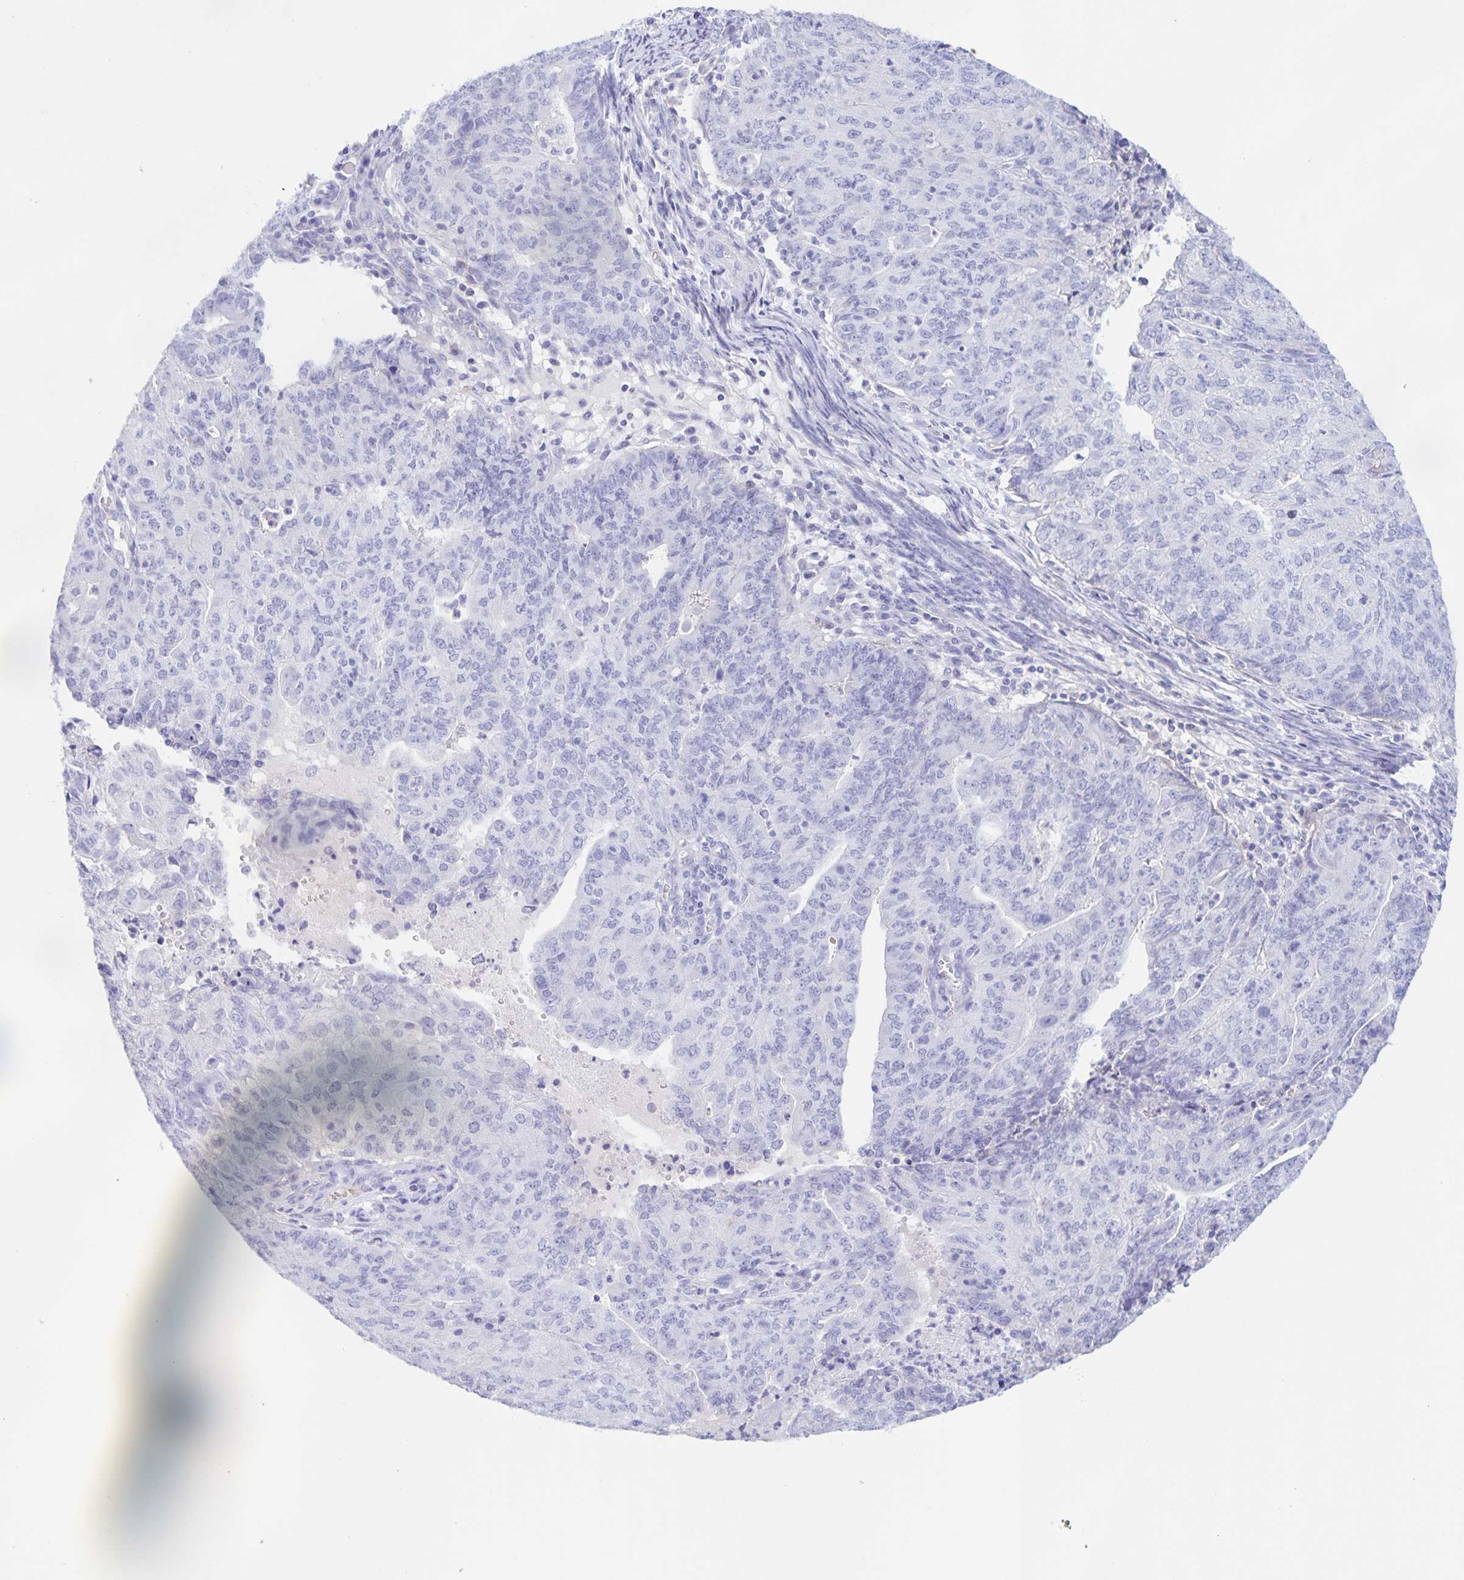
{"staining": {"intensity": "negative", "quantity": "none", "location": "none"}, "tissue": "endometrial cancer", "cell_type": "Tumor cells", "image_type": "cancer", "snomed": [{"axis": "morphology", "description": "Adenocarcinoma, NOS"}, {"axis": "topography", "description": "Endometrium"}], "caption": "Protein analysis of endometrial cancer (adenocarcinoma) reveals no significant expression in tumor cells. Nuclei are stained in blue.", "gene": "CATSPER4", "patient": {"sex": "female", "age": 82}}